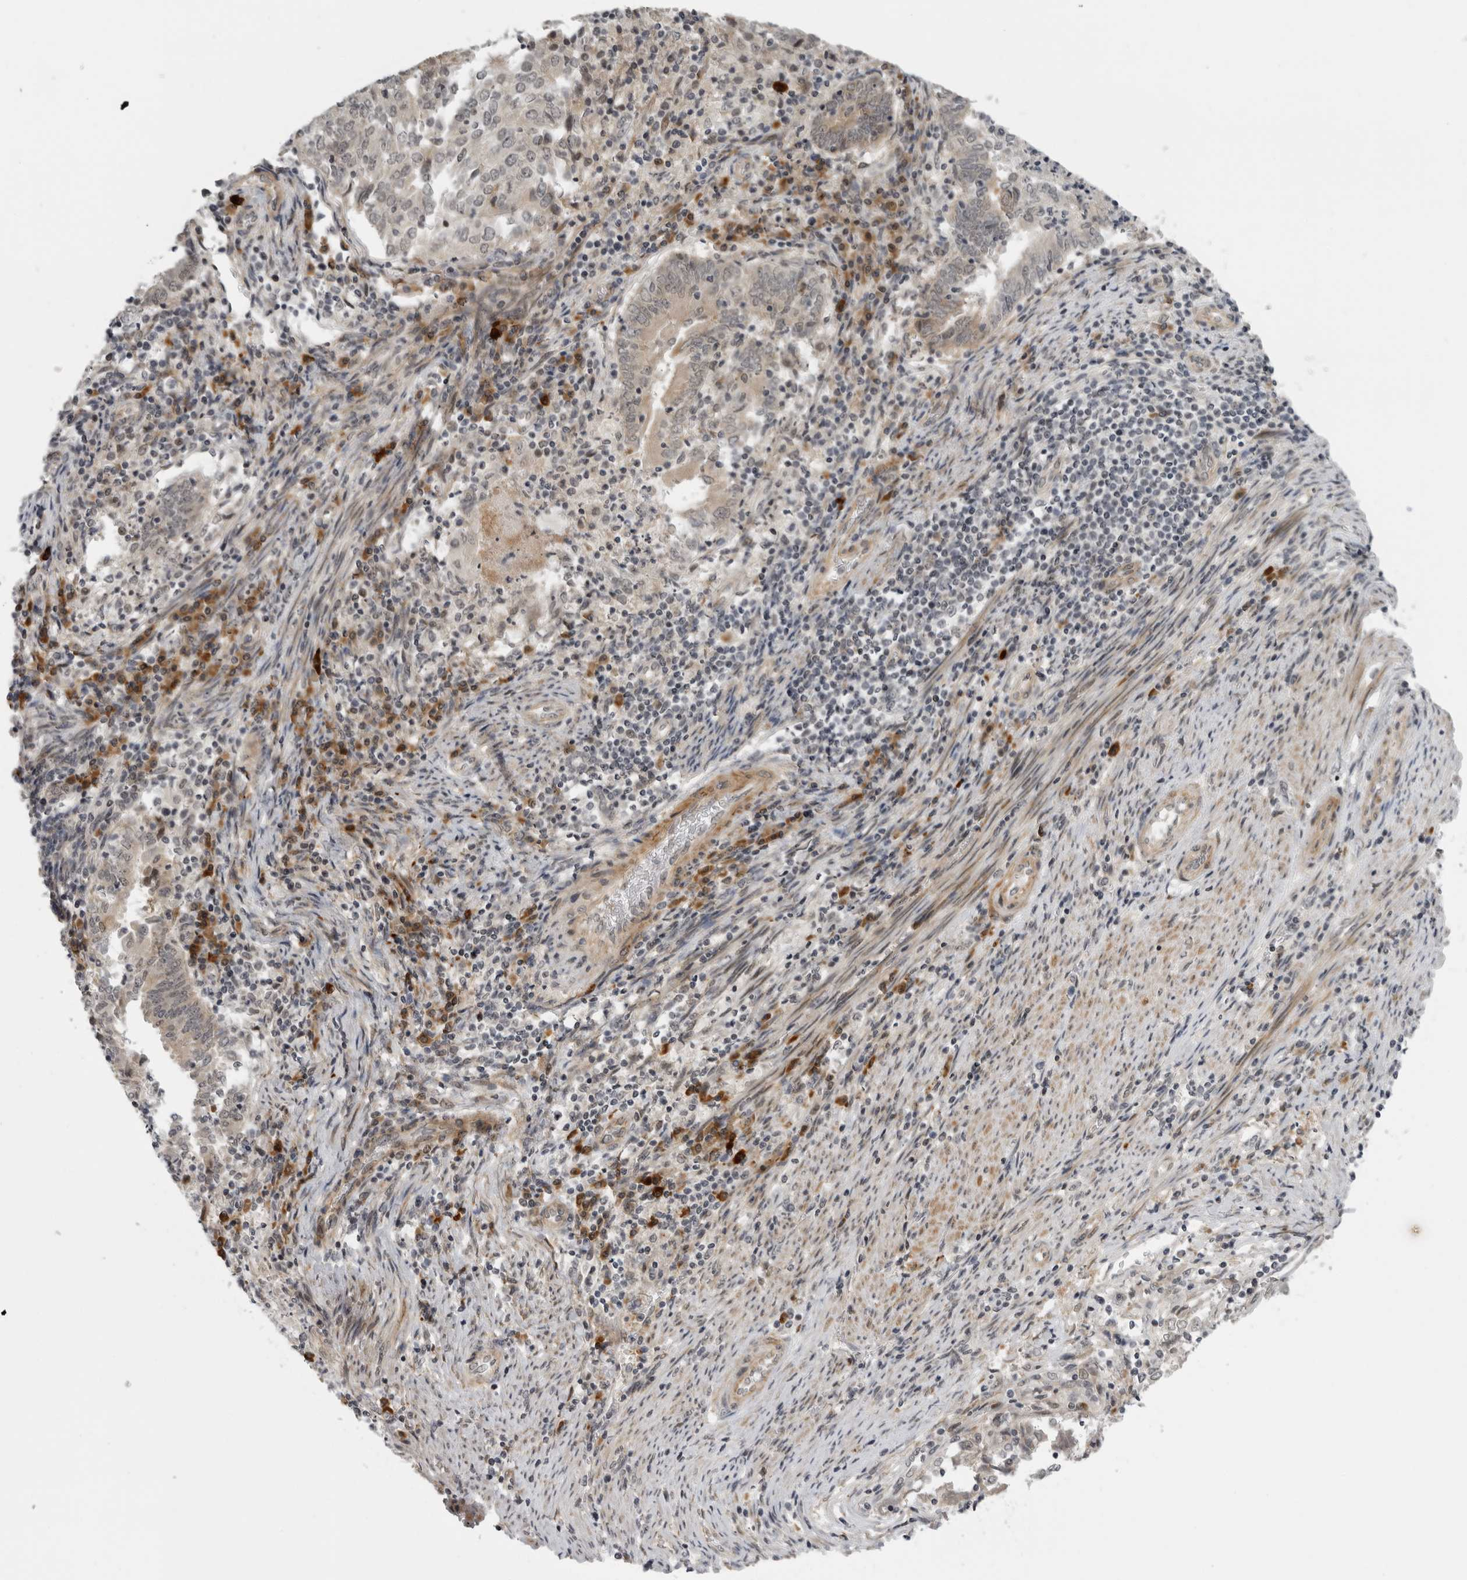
{"staining": {"intensity": "weak", "quantity": ">75%", "location": "nuclear"}, "tissue": "endometrial cancer", "cell_type": "Tumor cells", "image_type": "cancer", "snomed": [{"axis": "morphology", "description": "Adenocarcinoma, NOS"}, {"axis": "topography", "description": "Endometrium"}], "caption": "Approximately >75% of tumor cells in endometrial cancer (adenocarcinoma) show weak nuclear protein positivity as visualized by brown immunohistochemical staining.", "gene": "ALPK2", "patient": {"sex": "female", "age": 80}}